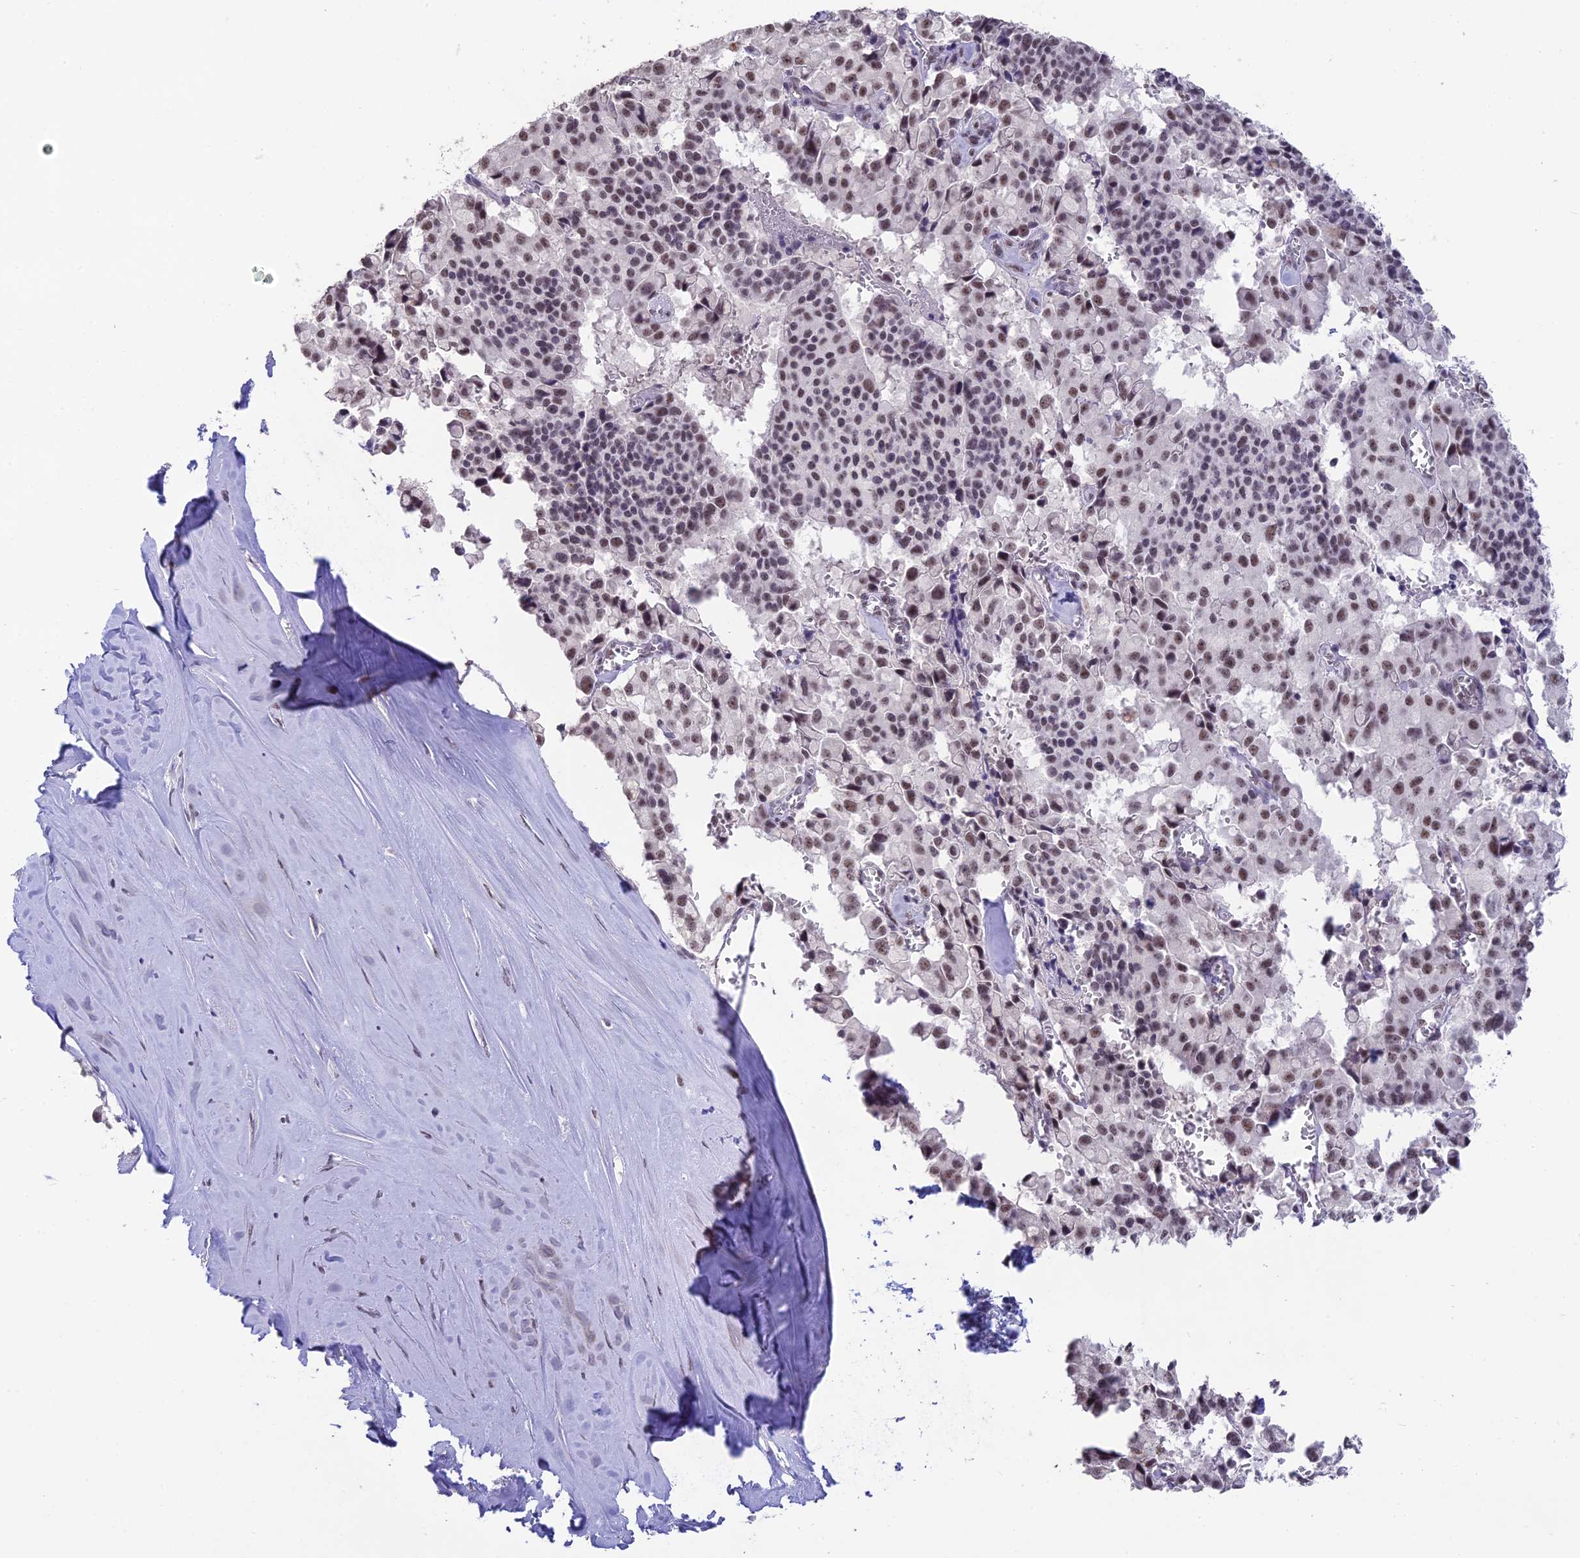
{"staining": {"intensity": "moderate", "quantity": ">75%", "location": "nuclear"}, "tissue": "pancreatic cancer", "cell_type": "Tumor cells", "image_type": "cancer", "snomed": [{"axis": "morphology", "description": "Adenocarcinoma, NOS"}, {"axis": "topography", "description": "Pancreas"}], "caption": "Pancreatic adenocarcinoma was stained to show a protein in brown. There is medium levels of moderate nuclear expression in approximately >75% of tumor cells.", "gene": "SETD2", "patient": {"sex": "male", "age": 65}}